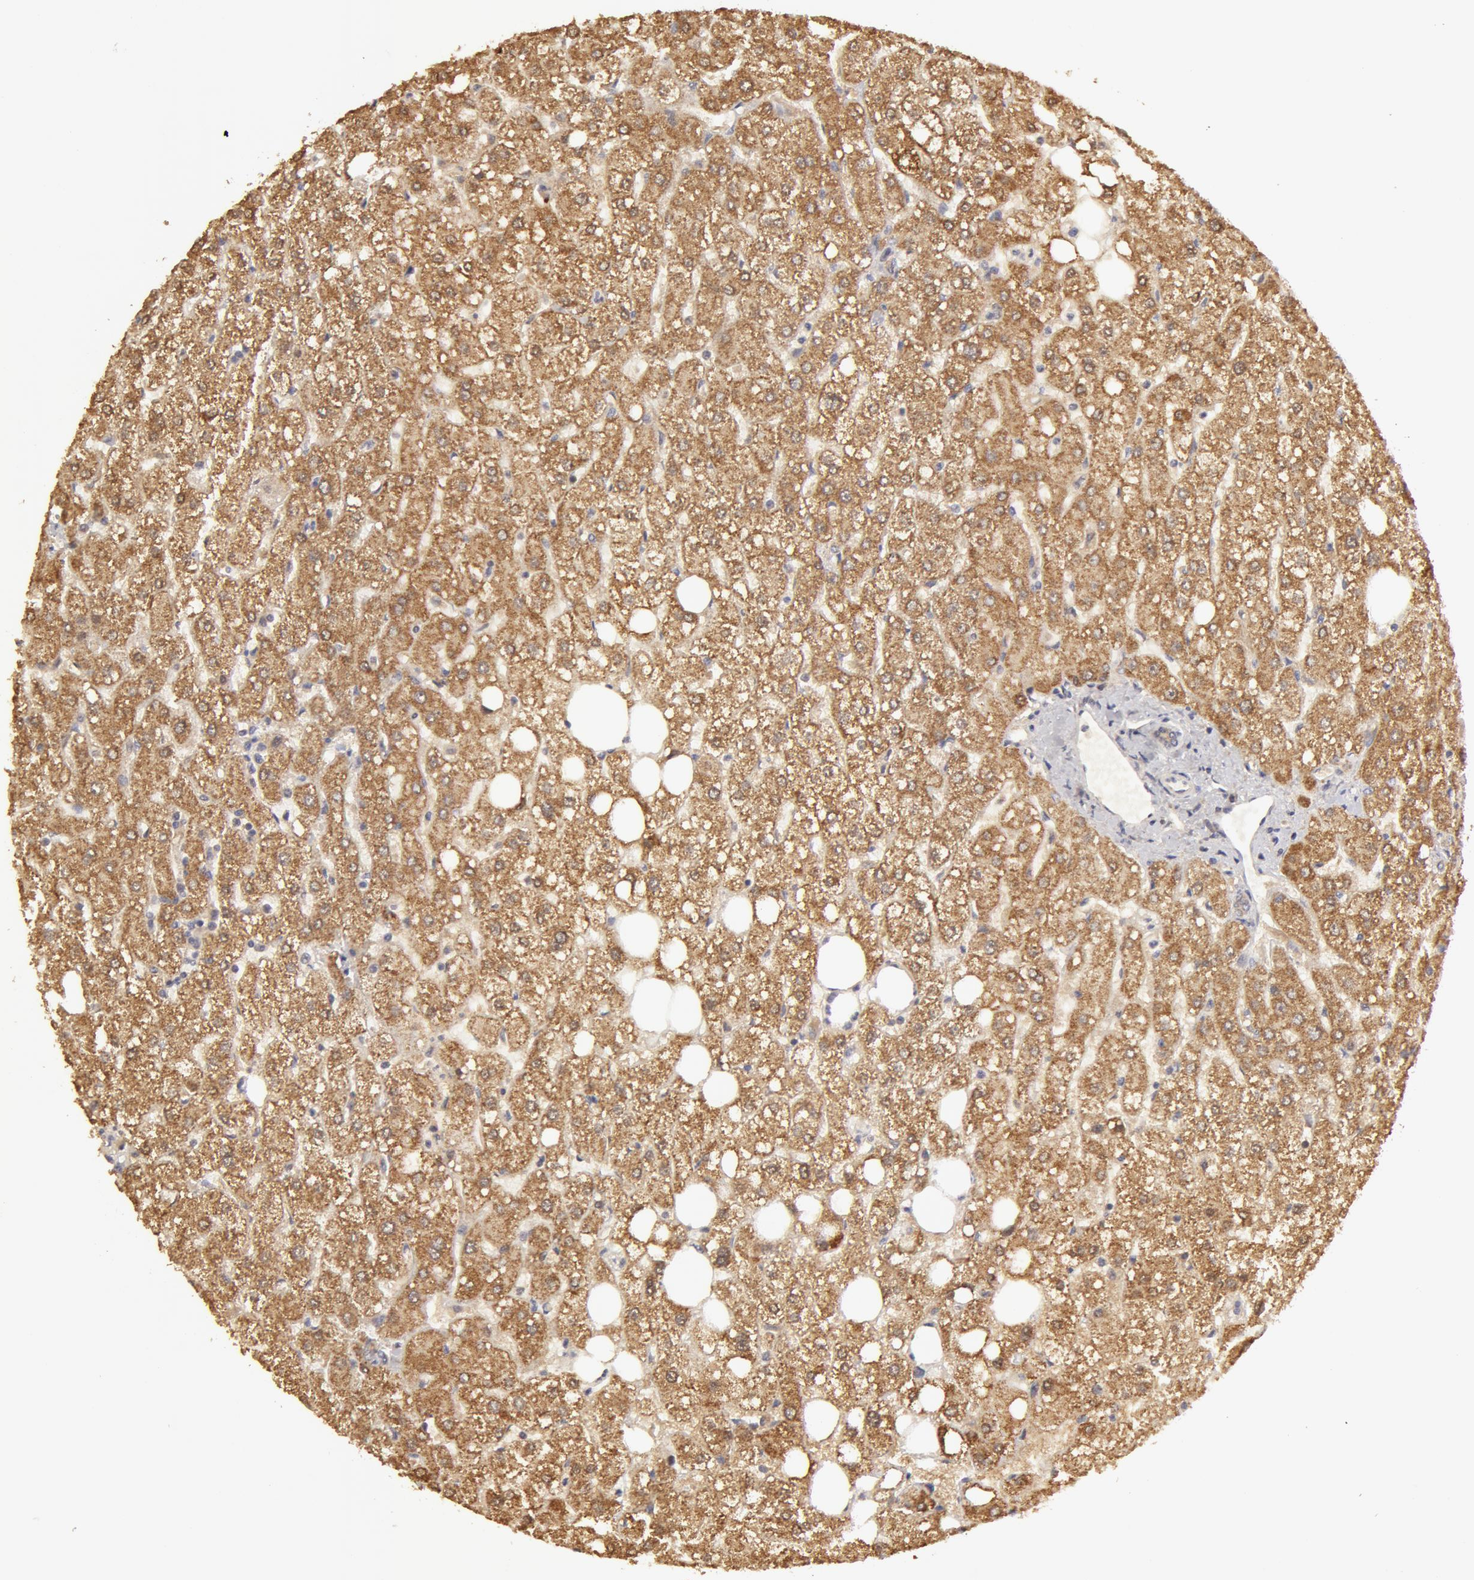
{"staining": {"intensity": "weak", "quantity": ">75%", "location": "cytoplasmic/membranous"}, "tissue": "liver", "cell_type": "Cholangiocytes", "image_type": "normal", "snomed": [{"axis": "morphology", "description": "Normal tissue, NOS"}, {"axis": "topography", "description": "Liver"}], "caption": "Immunohistochemistry (IHC) photomicrograph of benign human liver stained for a protein (brown), which exhibits low levels of weak cytoplasmic/membranous expression in approximately >75% of cholangiocytes.", "gene": "ADPRH", "patient": {"sex": "male", "age": 35}}